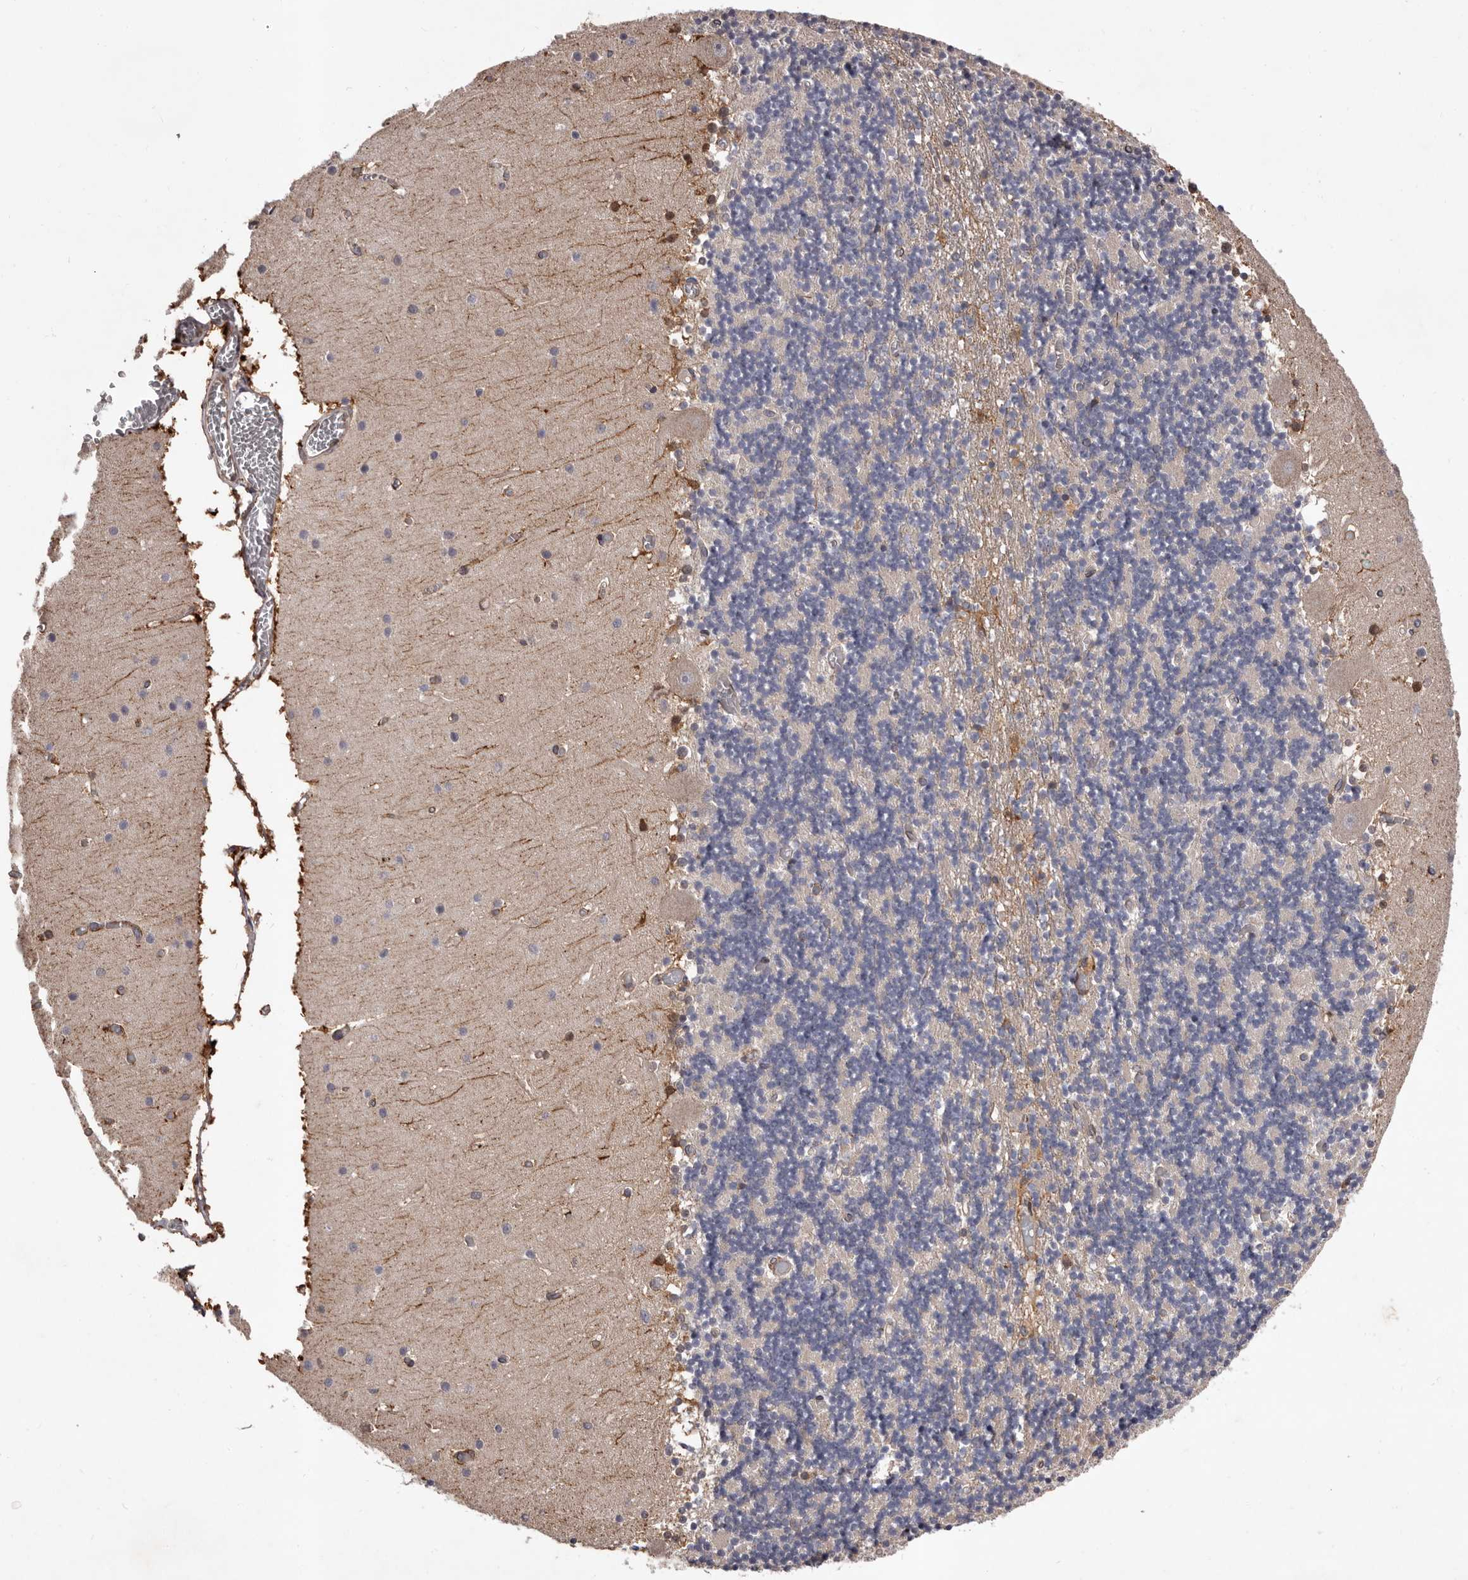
{"staining": {"intensity": "negative", "quantity": "none", "location": "none"}, "tissue": "cerebellum", "cell_type": "Cells in granular layer", "image_type": "normal", "snomed": [{"axis": "morphology", "description": "Normal tissue, NOS"}, {"axis": "topography", "description": "Cerebellum"}], "caption": "Cells in granular layer show no significant protein positivity in unremarkable cerebellum. Brightfield microscopy of immunohistochemistry stained with DAB (3,3'-diaminobenzidine) (brown) and hematoxylin (blue), captured at high magnification.", "gene": "GADD45B", "patient": {"sex": "female", "age": 28}}